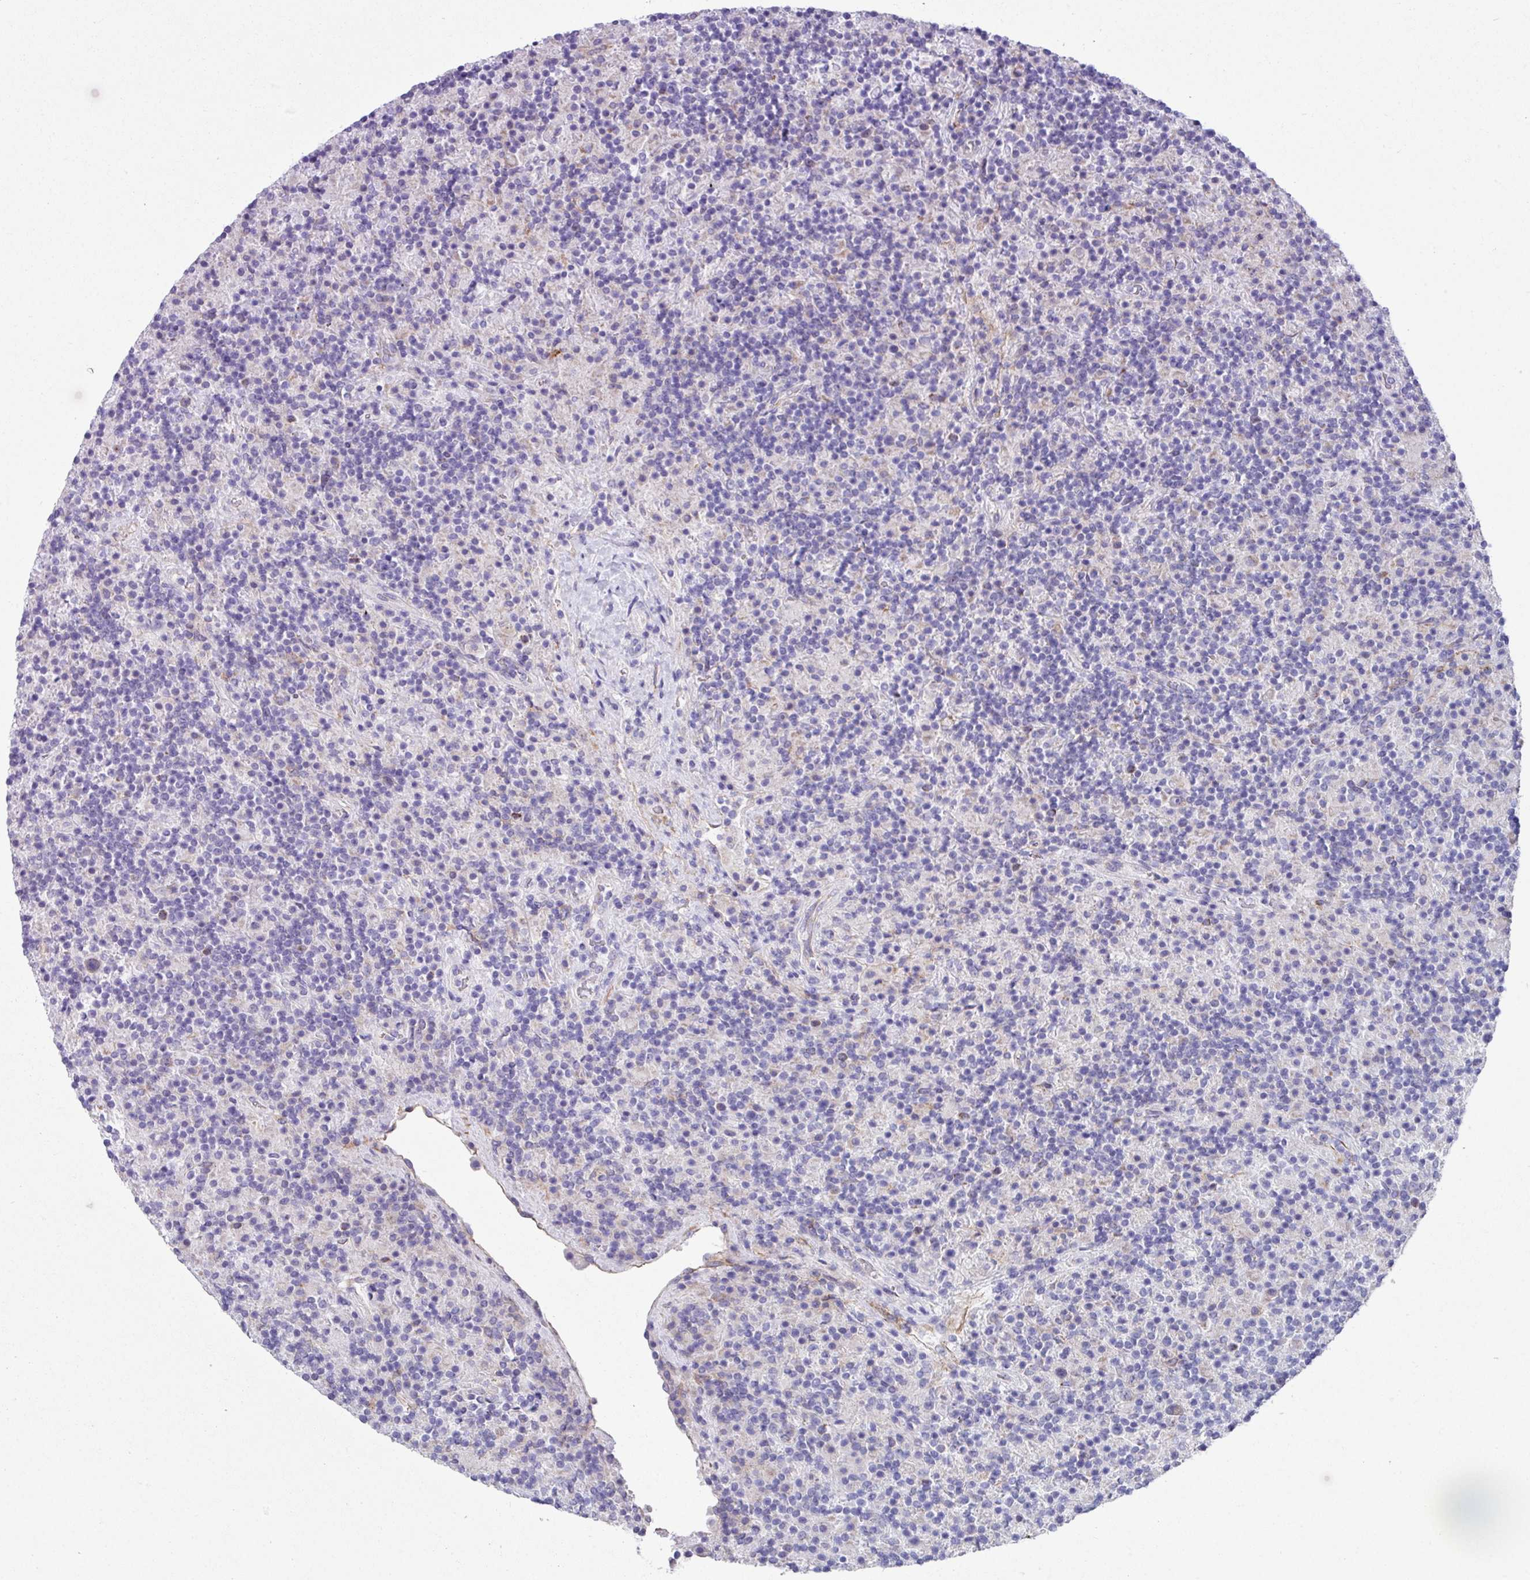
{"staining": {"intensity": "negative", "quantity": "none", "location": "none"}, "tissue": "lymphoma", "cell_type": "Tumor cells", "image_type": "cancer", "snomed": [{"axis": "morphology", "description": "Hodgkin's disease, NOS"}, {"axis": "topography", "description": "Lymph node"}], "caption": "Photomicrograph shows no significant protein expression in tumor cells of lymphoma.", "gene": "OTULIN", "patient": {"sex": "male", "age": 70}}